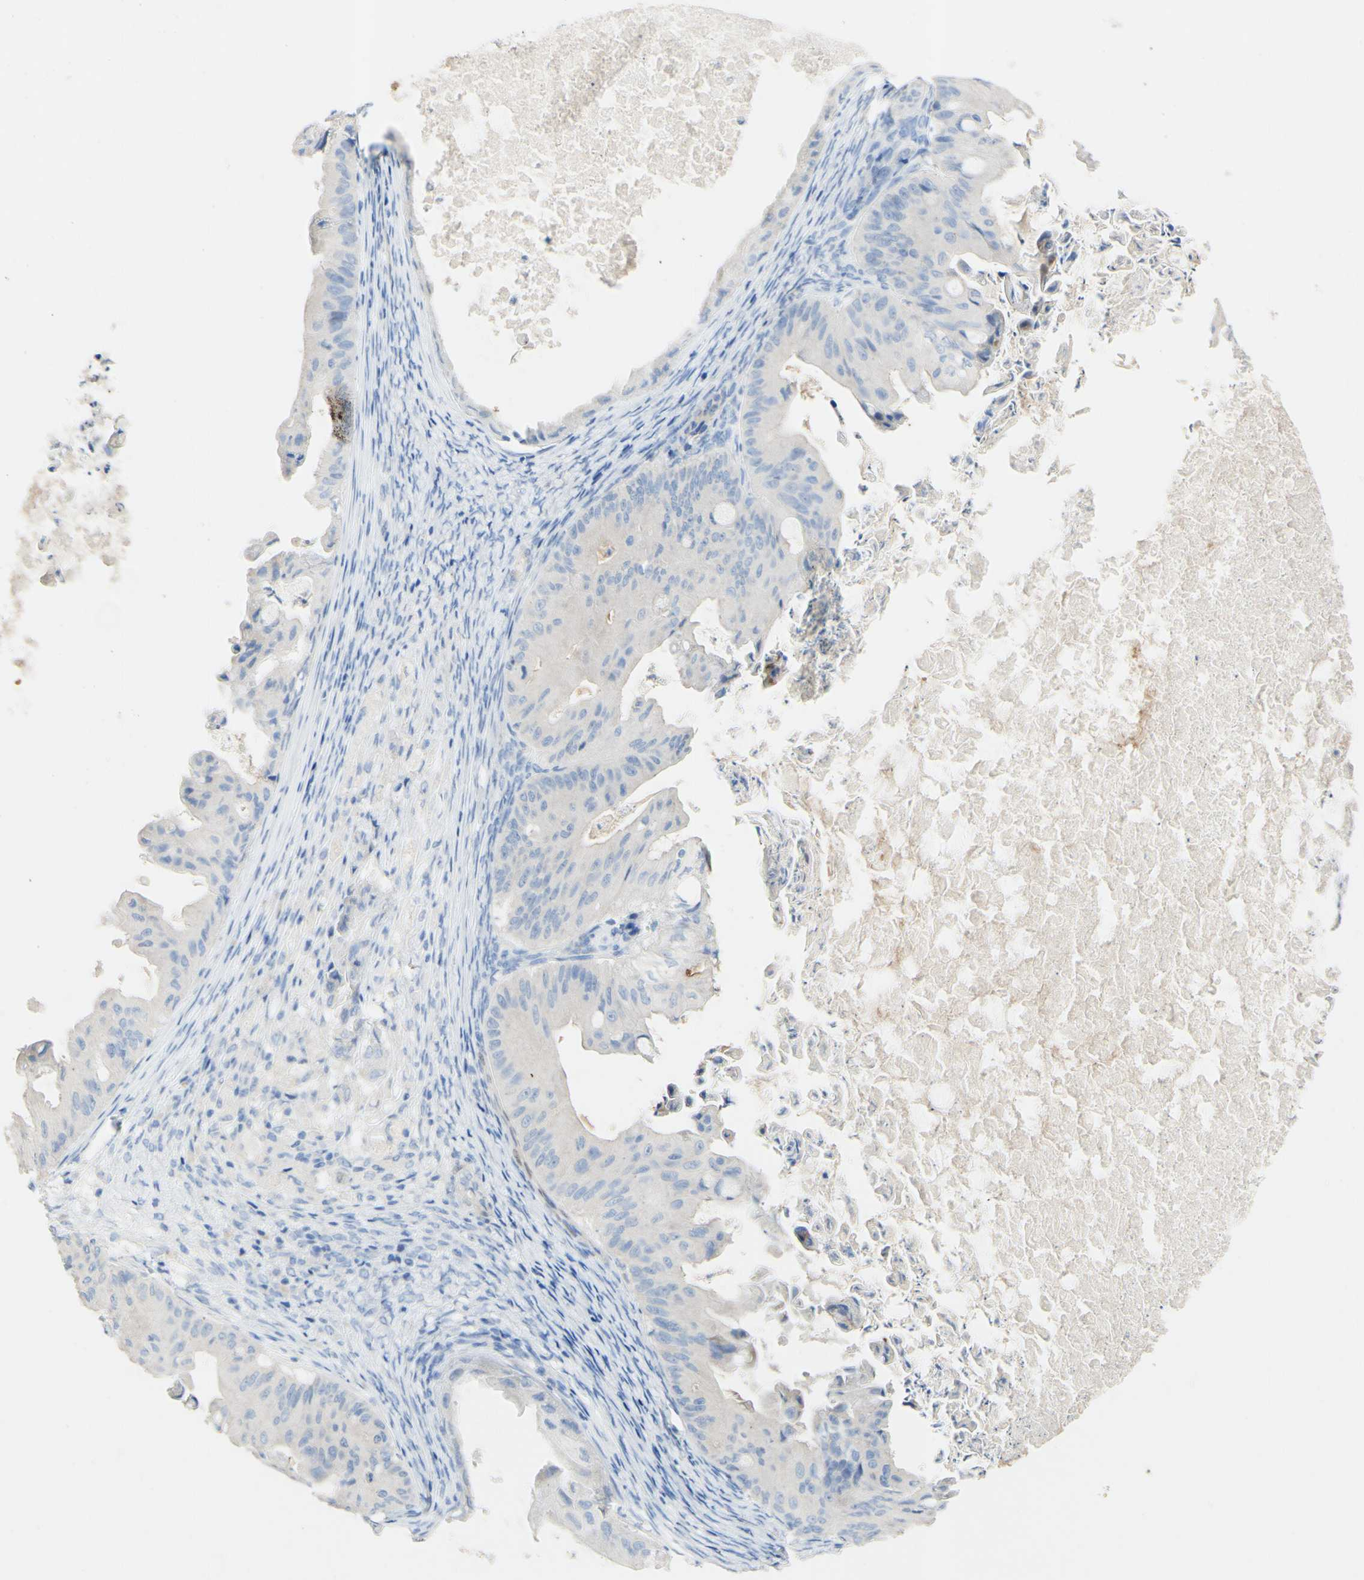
{"staining": {"intensity": "negative", "quantity": "none", "location": "none"}, "tissue": "ovarian cancer", "cell_type": "Tumor cells", "image_type": "cancer", "snomed": [{"axis": "morphology", "description": "Cystadenocarcinoma, mucinous, NOS"}, {"axis": "topography", "description": "Ovary"}], "caption": "Tumor cells are negative for protein expression in human ovarian cancer (mucinous cystadenocarcinoma).", "gene": "FGF4", "patient": {"sex": "female", "age": 37}}